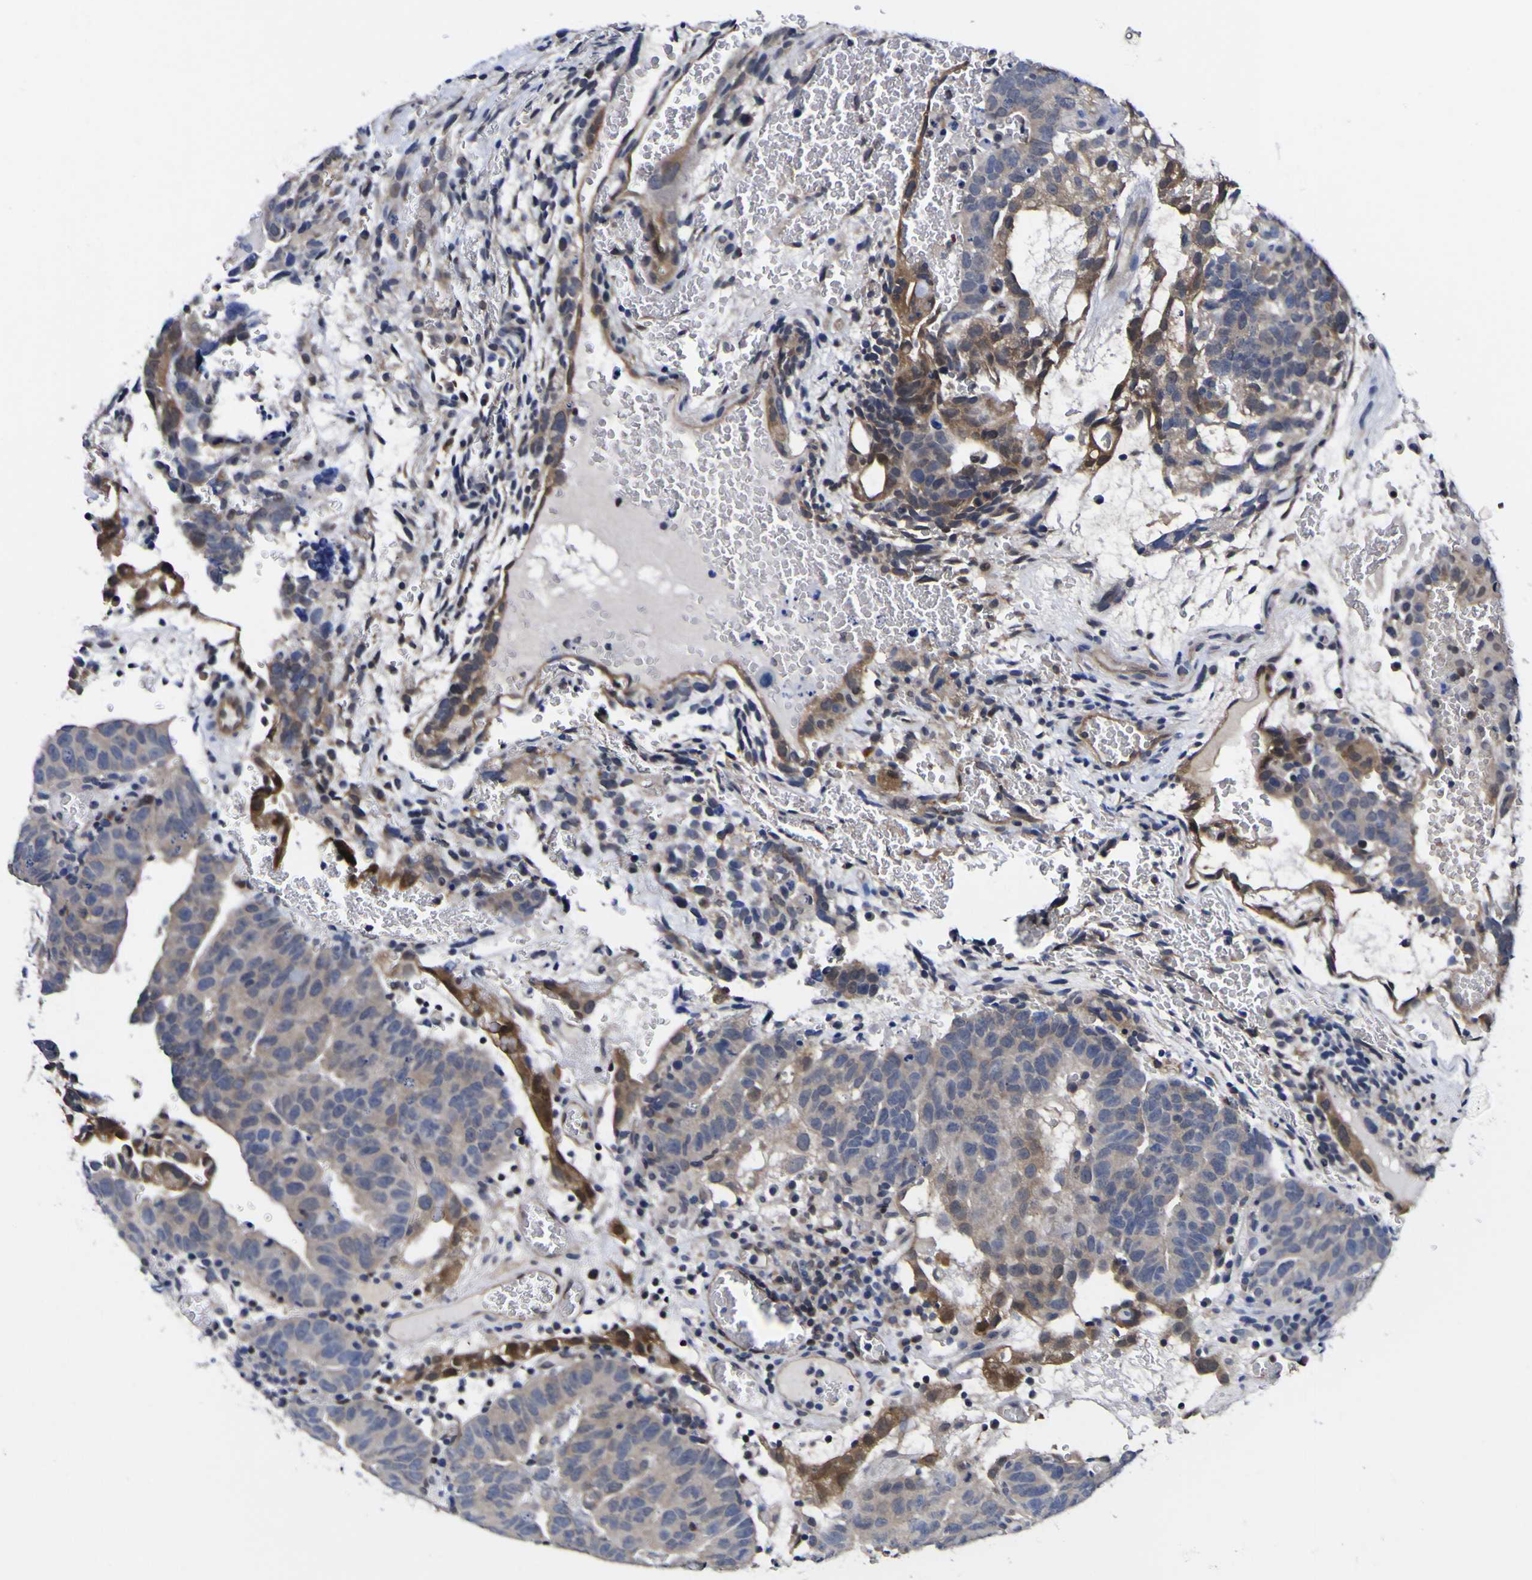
{"staining": {"intensity": "moderate", "quantity": "25%-75%", "location": "cytoplasmic/membranous"}, "tissue": "testis cancer", "cell_type": "Tumor cells", "image_type": "cancer", "snomed": [{"axis": "morphology", "description": "Seminoma, NOS"}, {"axis": "morphology", "description": "Carcinoma, Embryonal, NOS"}, {"axis": "topography", "description": "Testis"}], "caption": "Testis cancer (embryonal carcinoma) was stained to show a protein in brown. There is medium levels of moderate cytoplasmic/membranous positivity in approximately 25%-75% of tumor cells. (Brightfield microscopy of DAB IHC at high magnification).", "gene": "CASP6", "patient": {"sex": "male", "age": 52}}